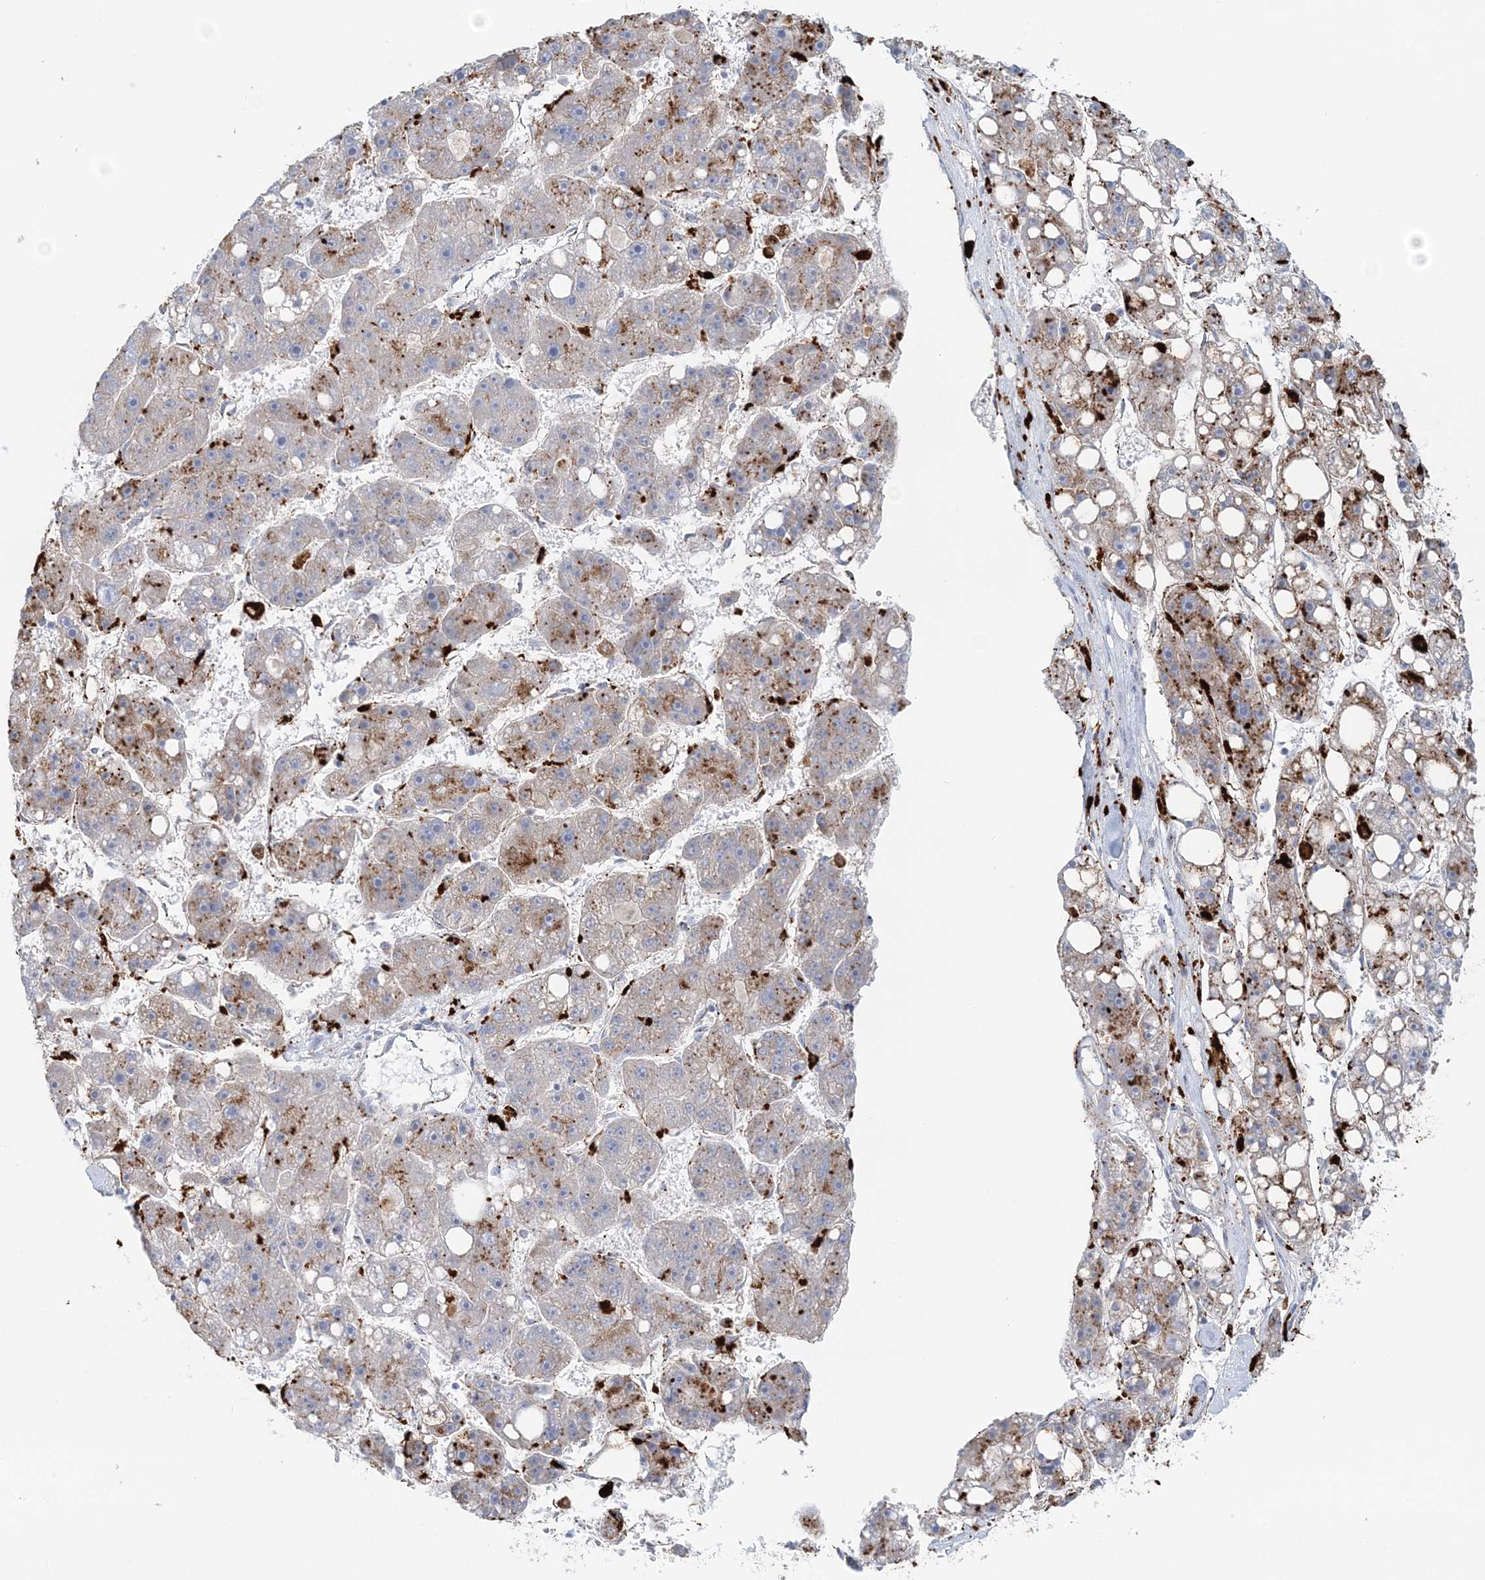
{"staining": {"intensity": "moderate", "quantity": "25%-75%", "location": "cytoplasmic/membranous"}, "tissue": "liver cancer", "cell_type": "Tumor cells", "image_type": "cancer", "snomed": [{"axis": "morphology", "description": "Carcinoma, Hepatocellular, NOS"}, {"axis": "topography", "description": "Liver"}], "caption": "Tumor cells reveal medium levels of moderate cytoplasmic/membranous staining in about 25%-75% of cells in human liver cancer (hepatocellular carcinoma). The staining is performed using DAB (3,3'-diaminobenzidine) brown chromogen to label protein expression. The nuclei are counter-stained blue using hematoxylin.", "gene": "TPP1", "patient": {"sex": "female", "age": 61}}